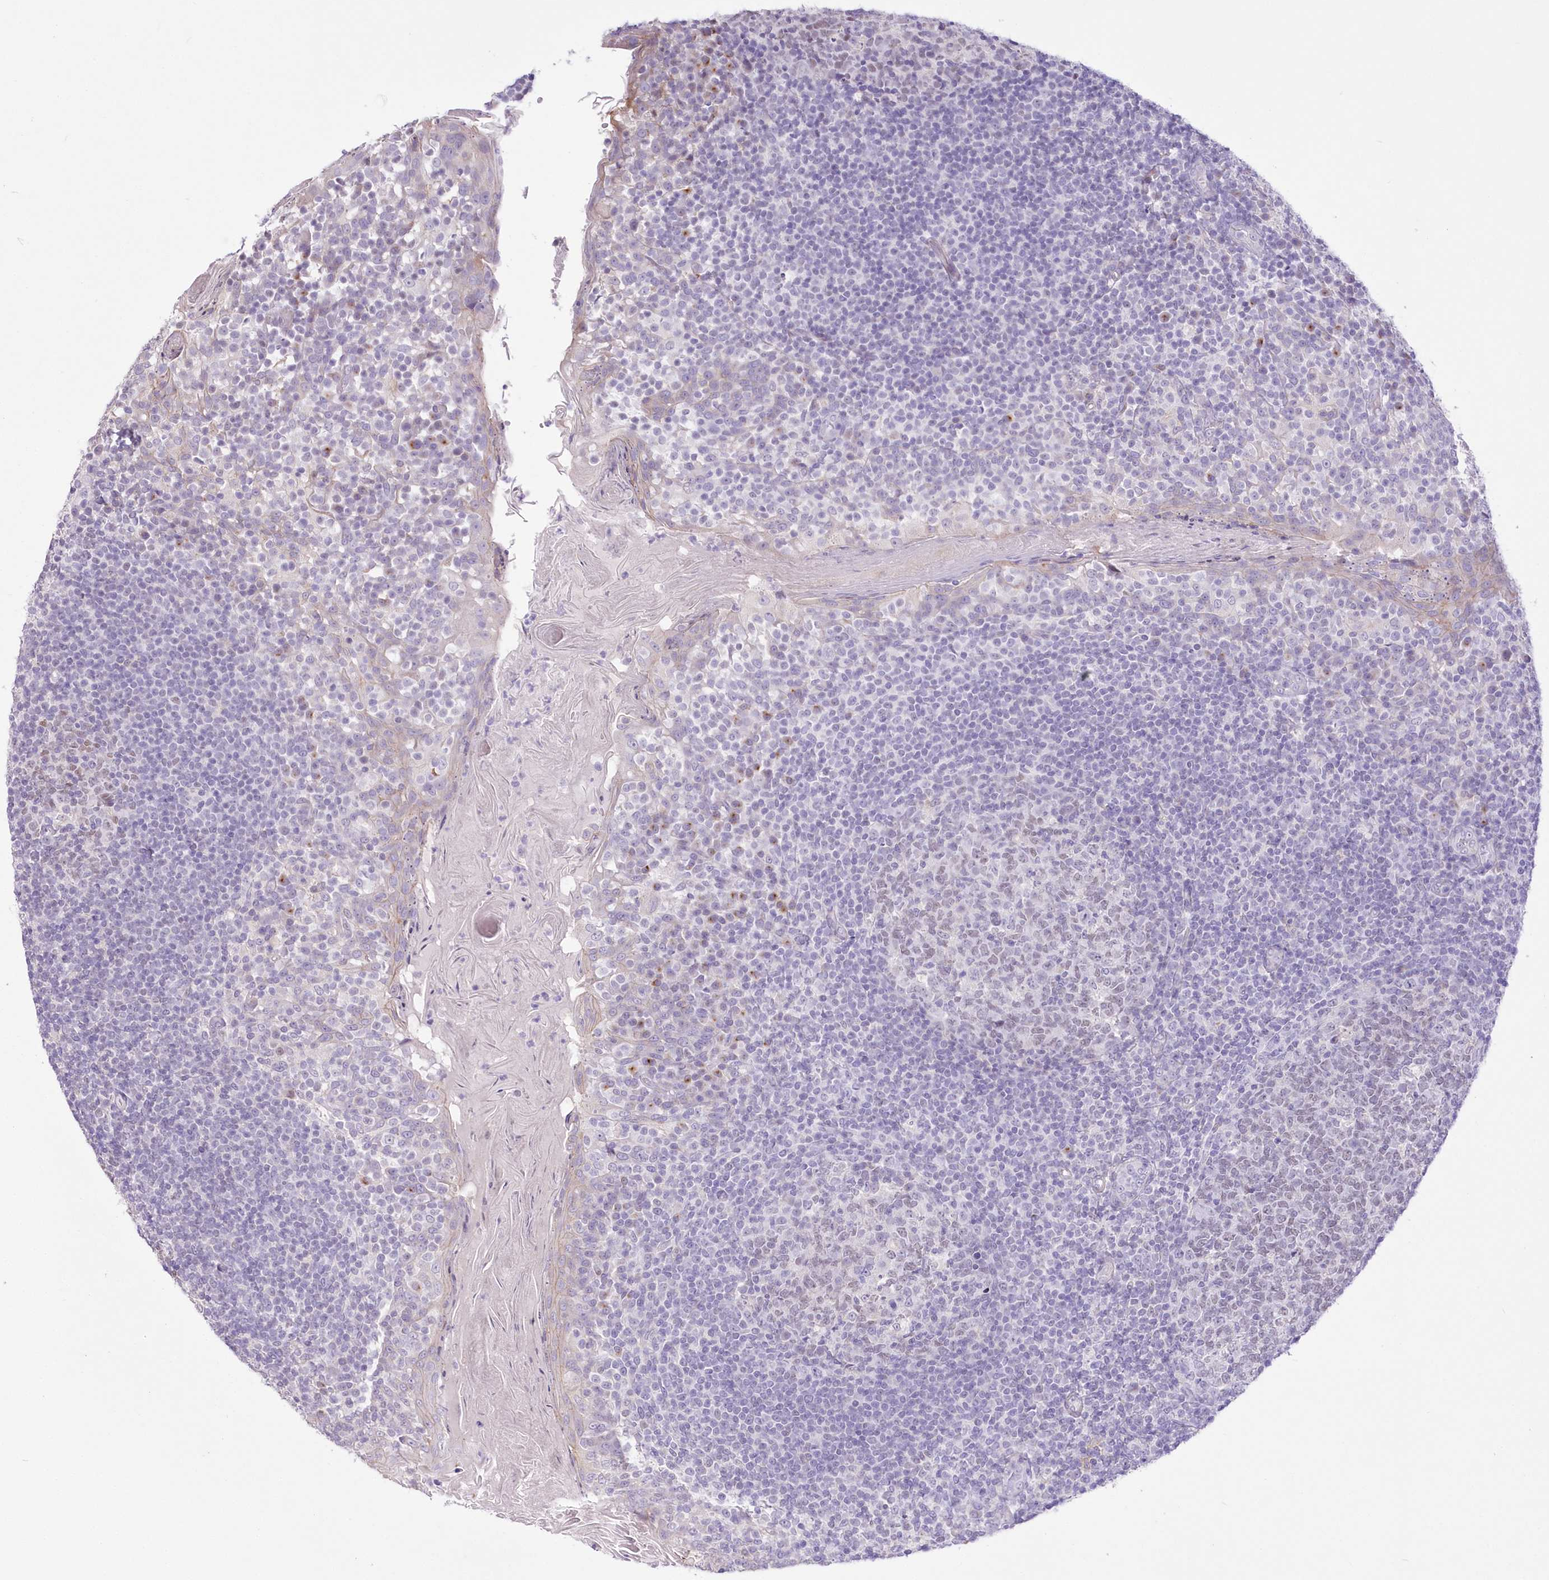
{"staining": {"intensity": "weak", "quantity": "25%-75%", "location": "nuclear"}, "tissue": "tonsil", "cell_type": "Germinal center cells", "image_type": "normal", "snomed": [{"axis": "morphology", "description": "Normal tissue, NOS"}, {"axis": "topography", "description": "Tonsil"}], "caption": "Protein positivity by immunohistochemistry (IHC) exhibits weak nuclear expression in about 25%-75% of germinal center cells in unremarkable tonsil. (brown staining indicates protein expression, while blue staining denotes nuclei).", "gene": "FAM241B", "patient": {"sex": "female", "age": 19}}